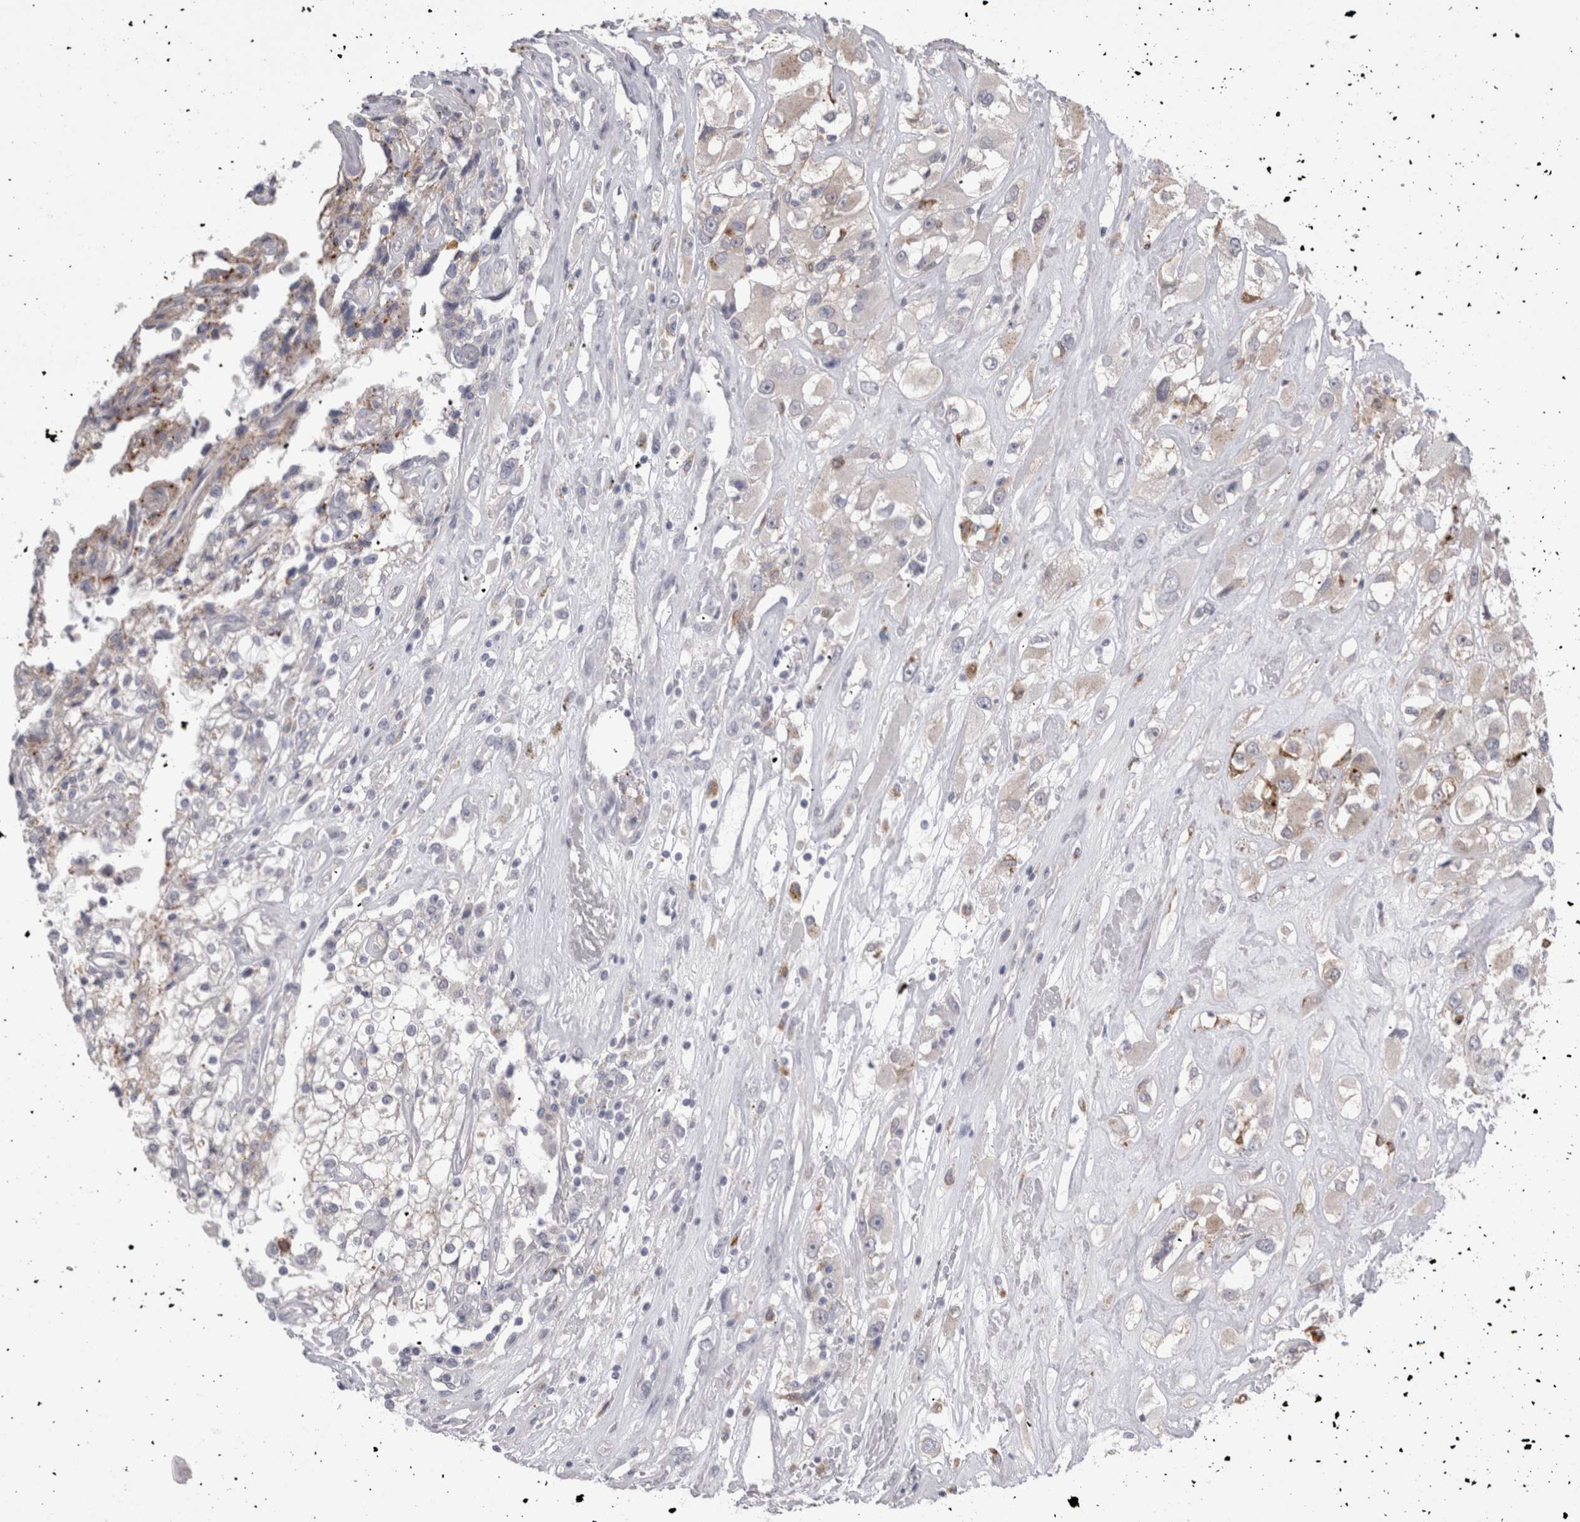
{"staining": {"intensity": "weak", "quantity": "<25%", "location": "cytoplasmic/membranous"}, "tissue": "renal cancer", "cell_type": "Tumor cells", "image_type": "cancer", "snomed": [{"axis": "morphology", "description": "Adenocarcinoma, NOS"}, {"axis": "topography", "description": "Kidney"}], "caption": "IHC of renal adenocarcinoma displays no staining in tumor cells. (DAB IHC, high magnification).", "gene": "EPDR1", "patient": {"sex": "female", "age": 52}}